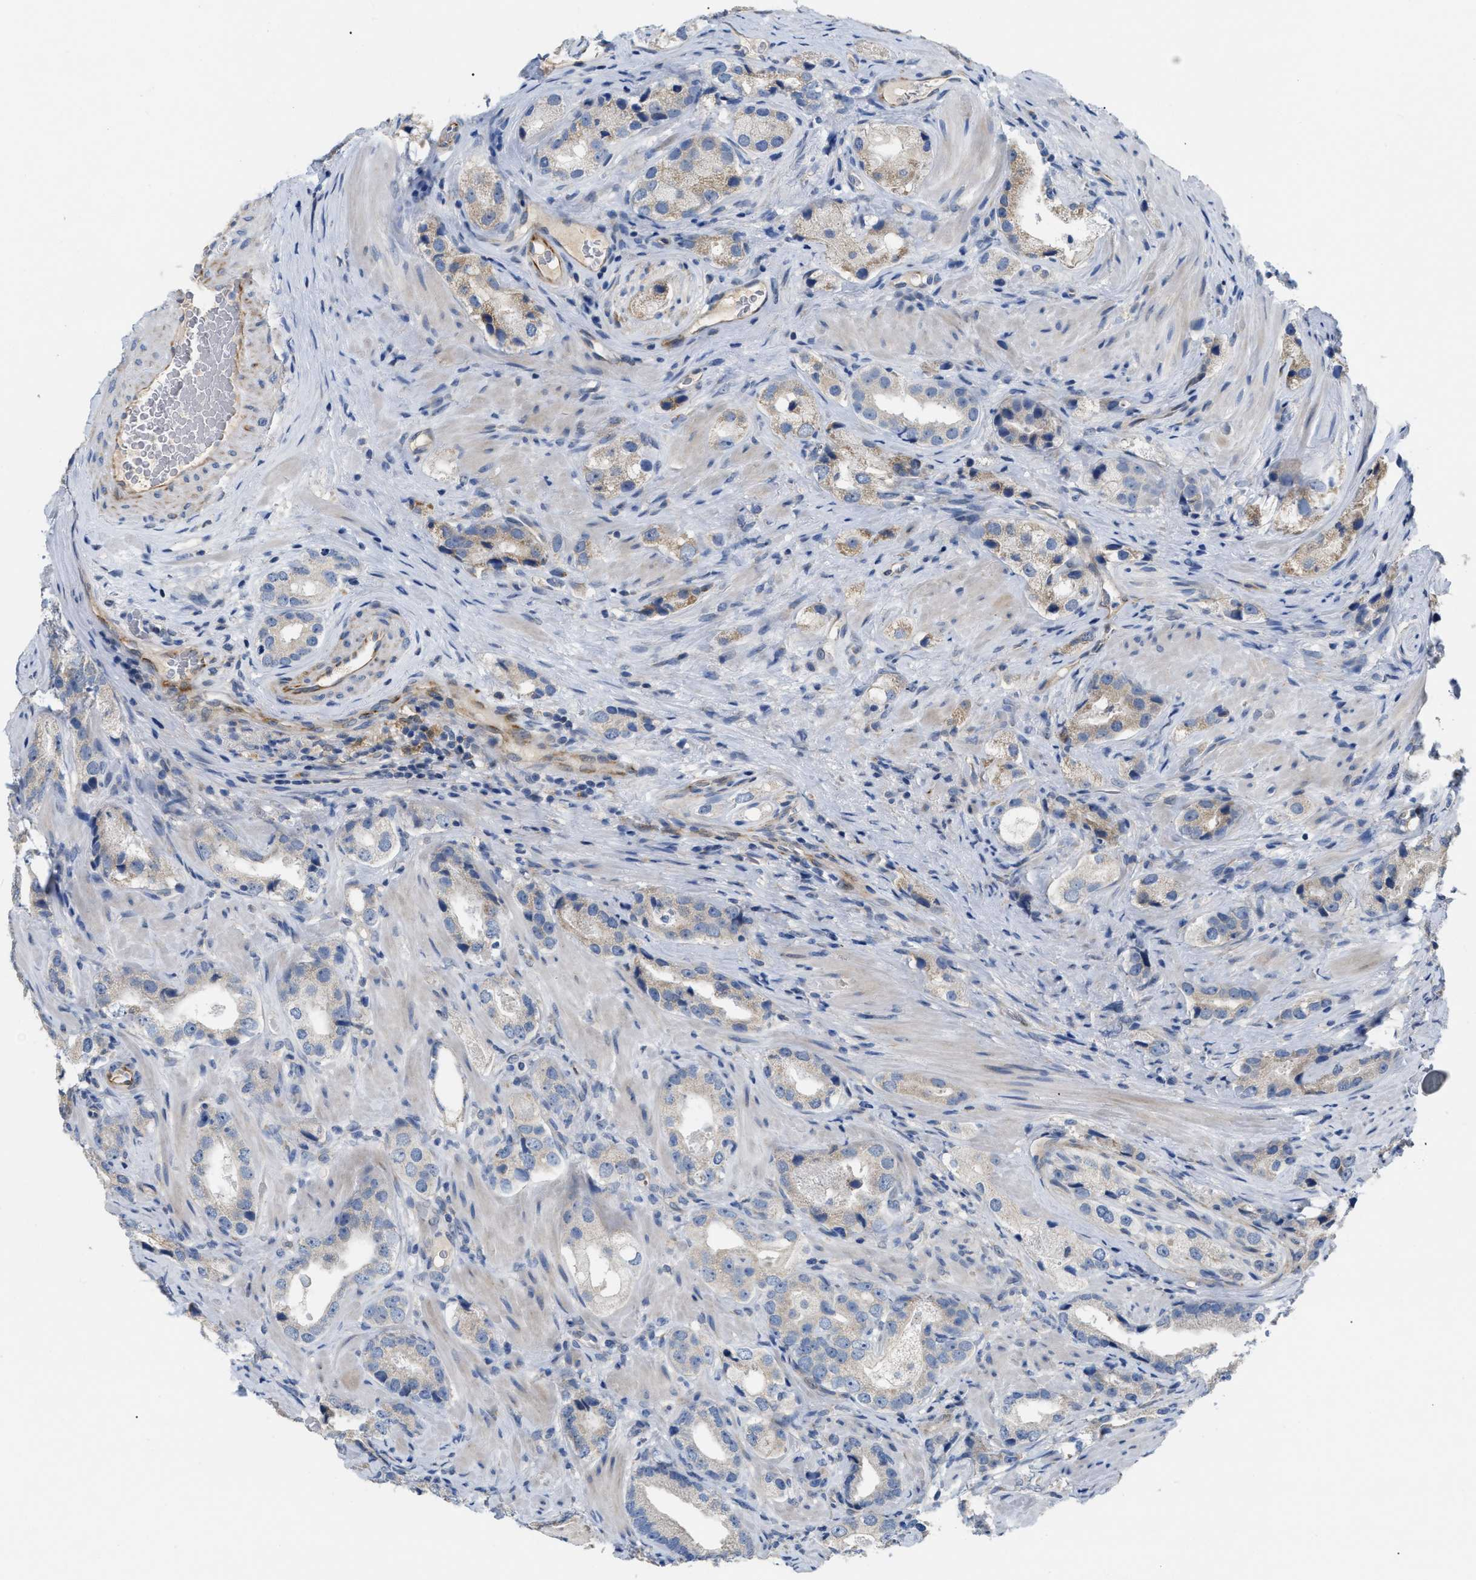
{"staining": {"intensity": "weak", "quantity": "25%-75%", "location": "cytoplasmic/membranous"}, "tissue": "prostate cancer", "cell_type": "Tumor cells", "image_type": "cancer", "snomed": [{"axis": "morphology", "description": "Adenocarcinoma, High grade"}, {"axis": "topography", "description": "Prostate"}], "caption": "Immunohistochemical staining of prostate cancer reveals weak cytoplasmic/membranous protein staining in approximately 25%-75% of tumor cells.", "gene": "DHX58", "patient": {"sex": "male", "age": 63}}